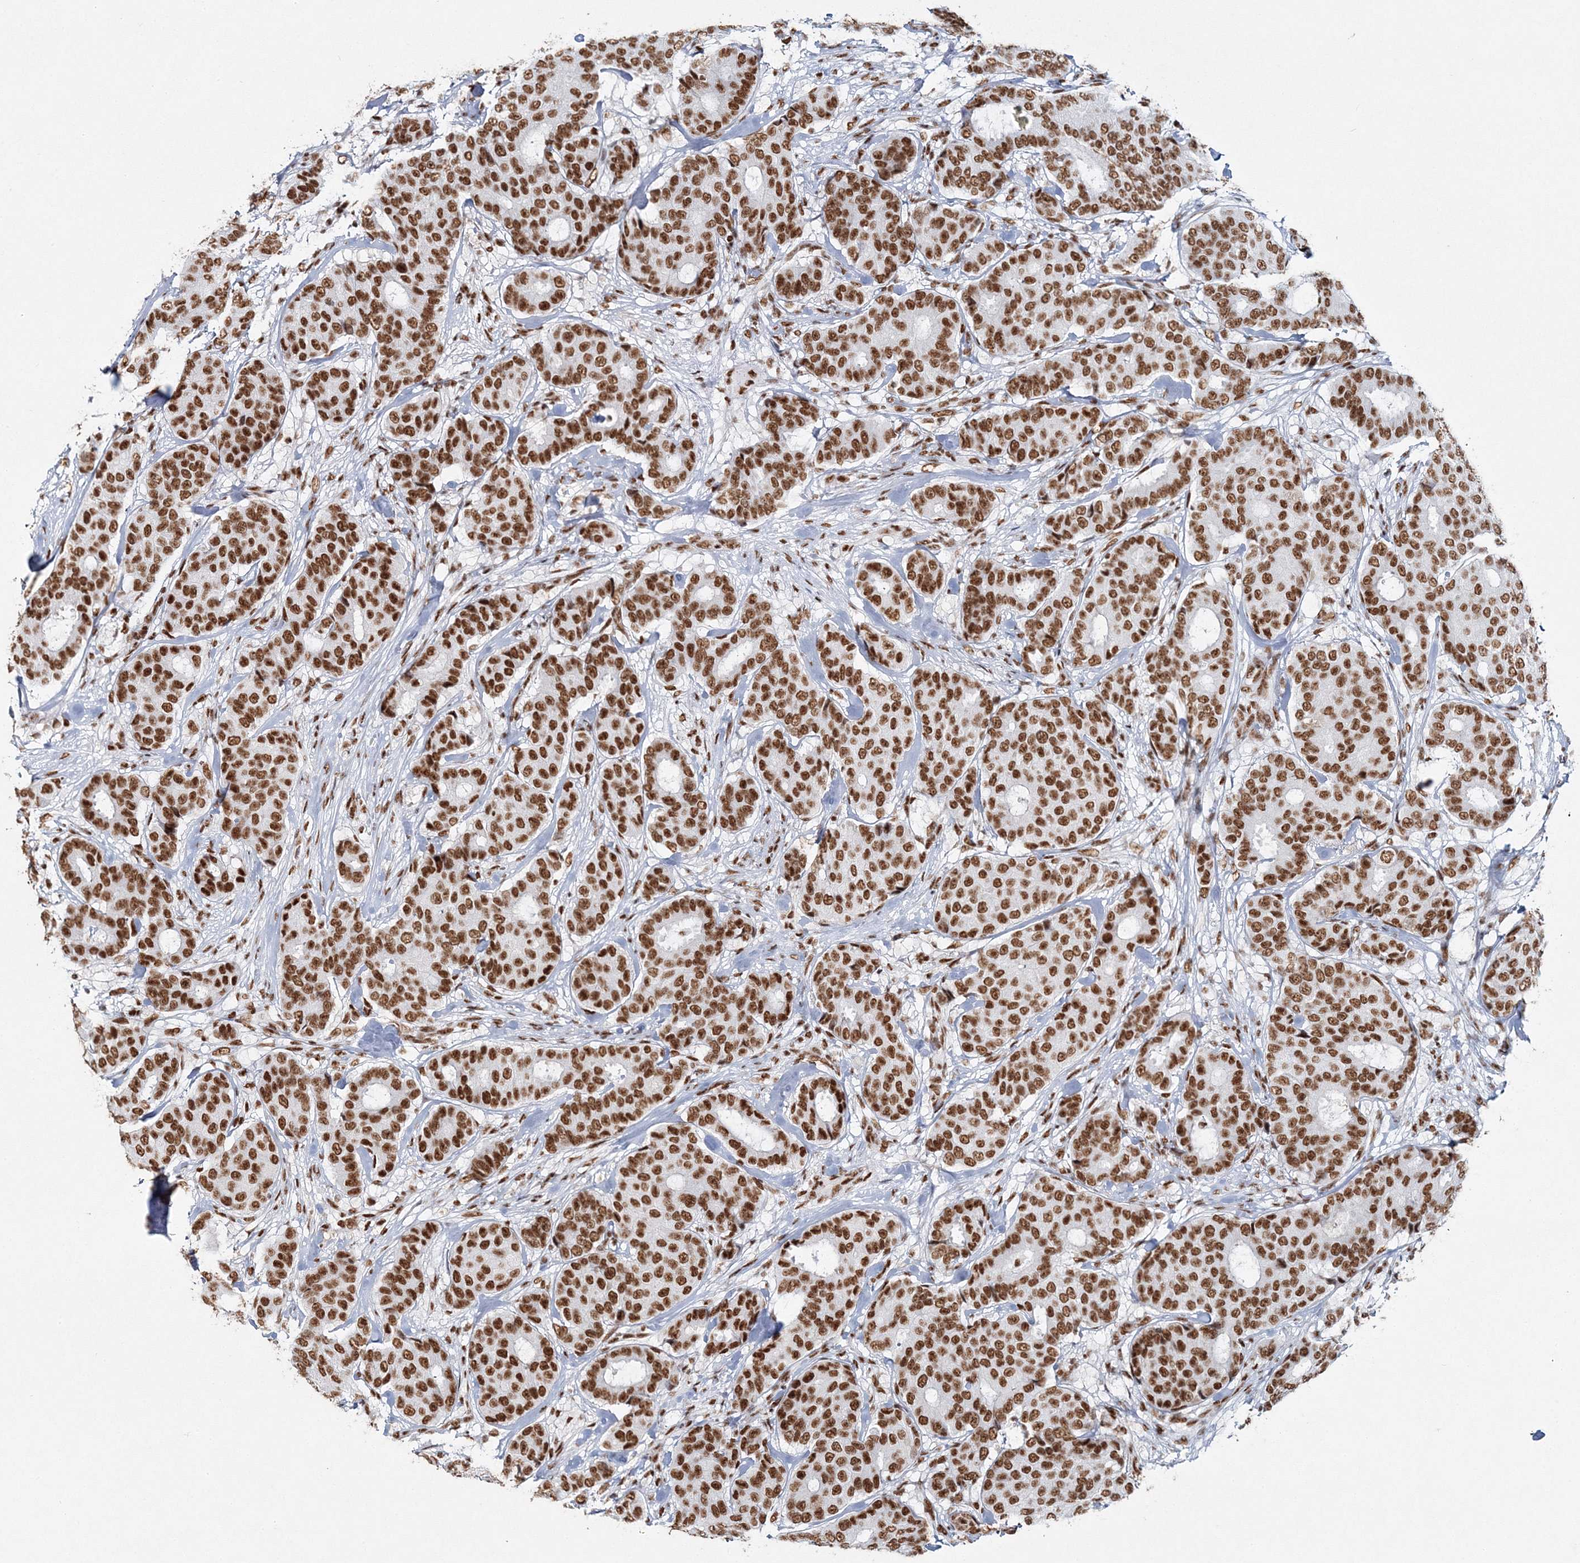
{"staining": {"intensity": "strong", "quantity": ">75%", "location": "nuclear"}, "tissue": "breast cancer", "cell_type": "Tumor cells", "image_type": "cancer", "snomed": [{"axis": "morphology", "description": "Duct carcinoma"}, {"axis": "topography", "description": "Breast"}], "caption": "Invasive ductal carcinoma (breast) stained with a brown dye displays strong nuclear positive expression in approximately >75% of tumor cells.", "gene": "QRICH1", "patient": {"sex": "female", "age": 75}}